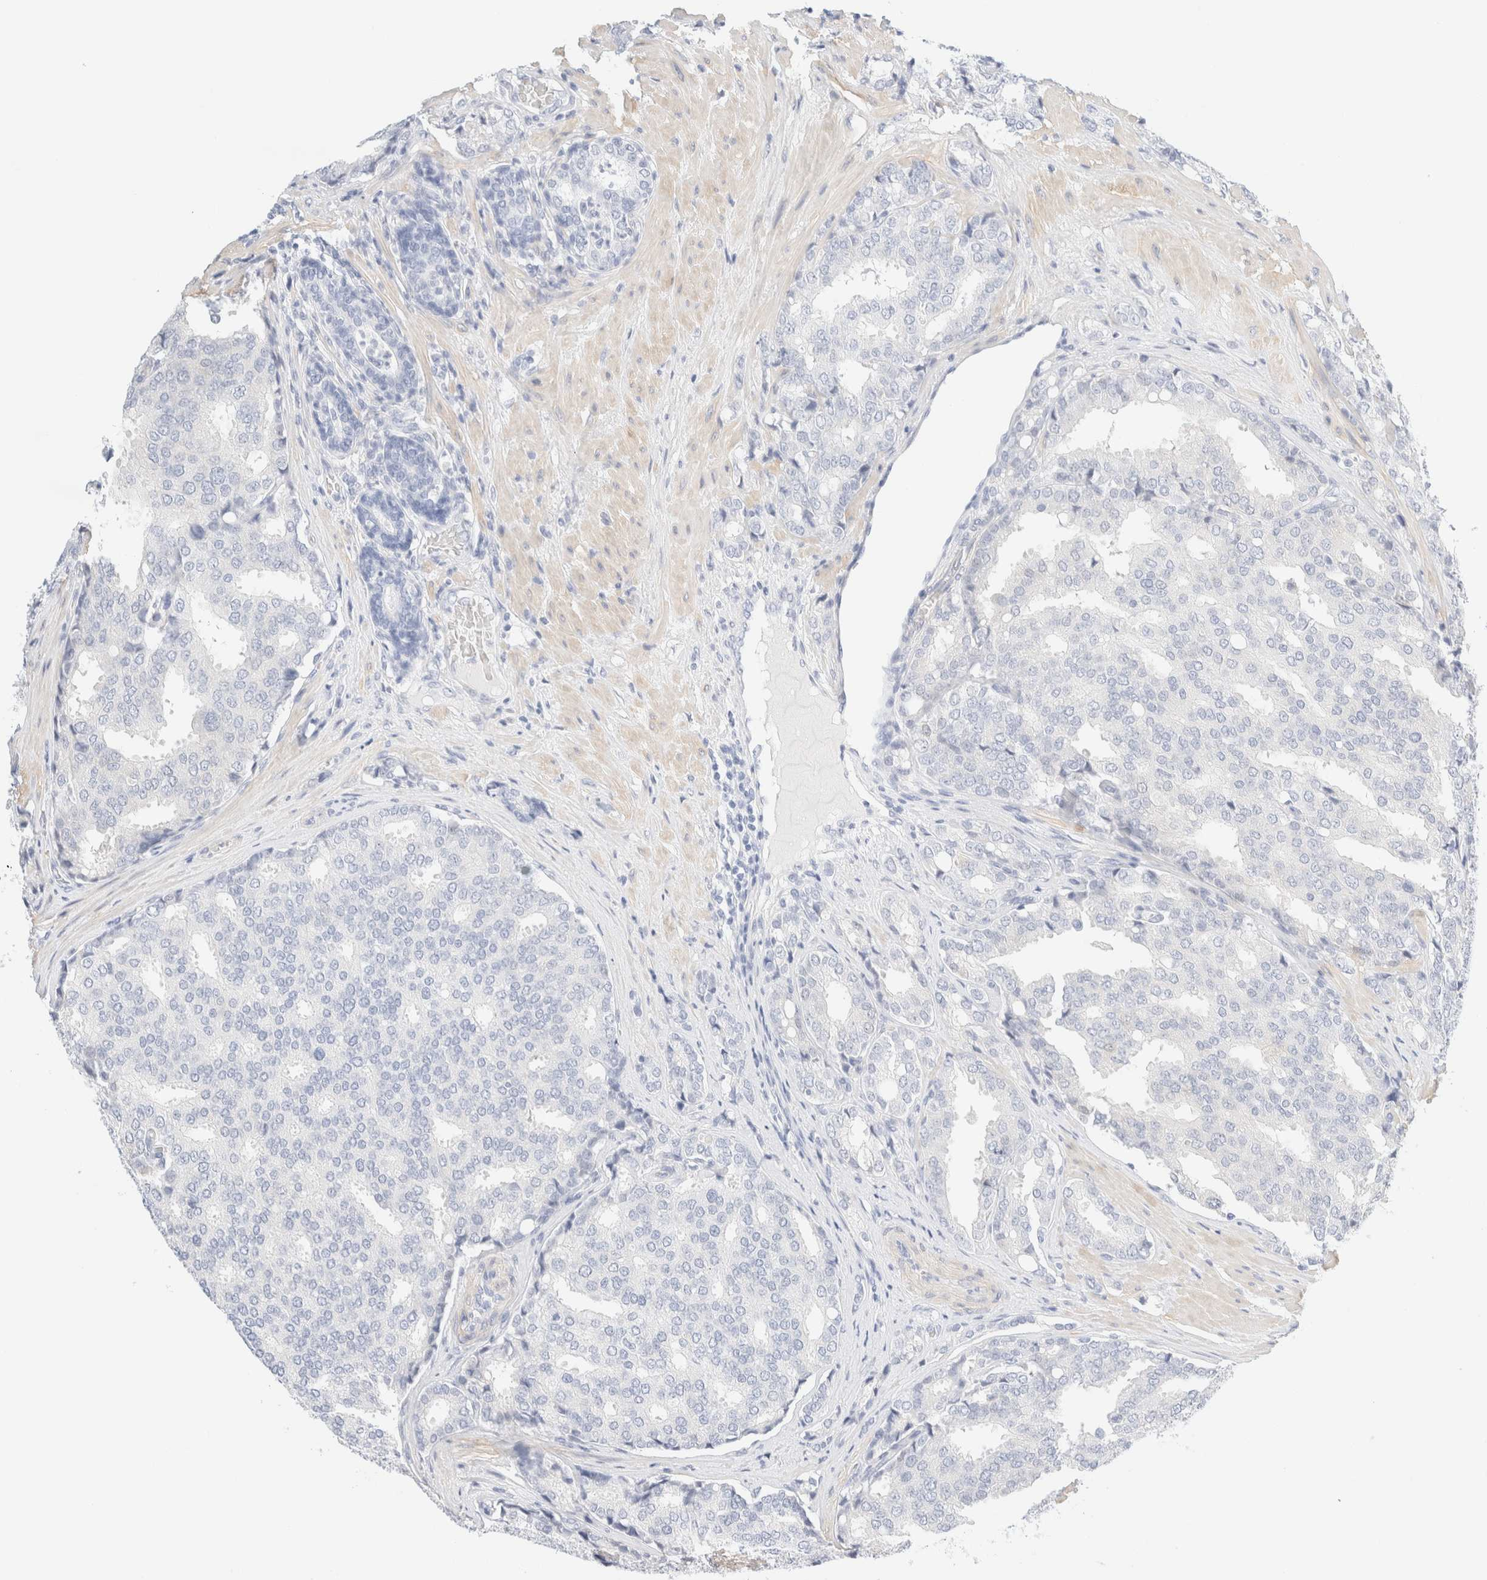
{"staining": {"intensity": "negative", "quantity": "none", "location": "none"}, "tissue": "prostate cancer", "cell_type": "Tumor cells", "image_type": "cancer", "snomed": [{"axis": "morphology", "description": "Adenocarcinoma, High grade"}, {"axis": "topography", "description": "Prostate"}], "caption": "Immunohistochemical staining of high-grade adenocarcinoma (prostate) displays no significant staining in tumor cells.", "gene": "DPYS", "patient": {"sex": "male", "age": 50}}